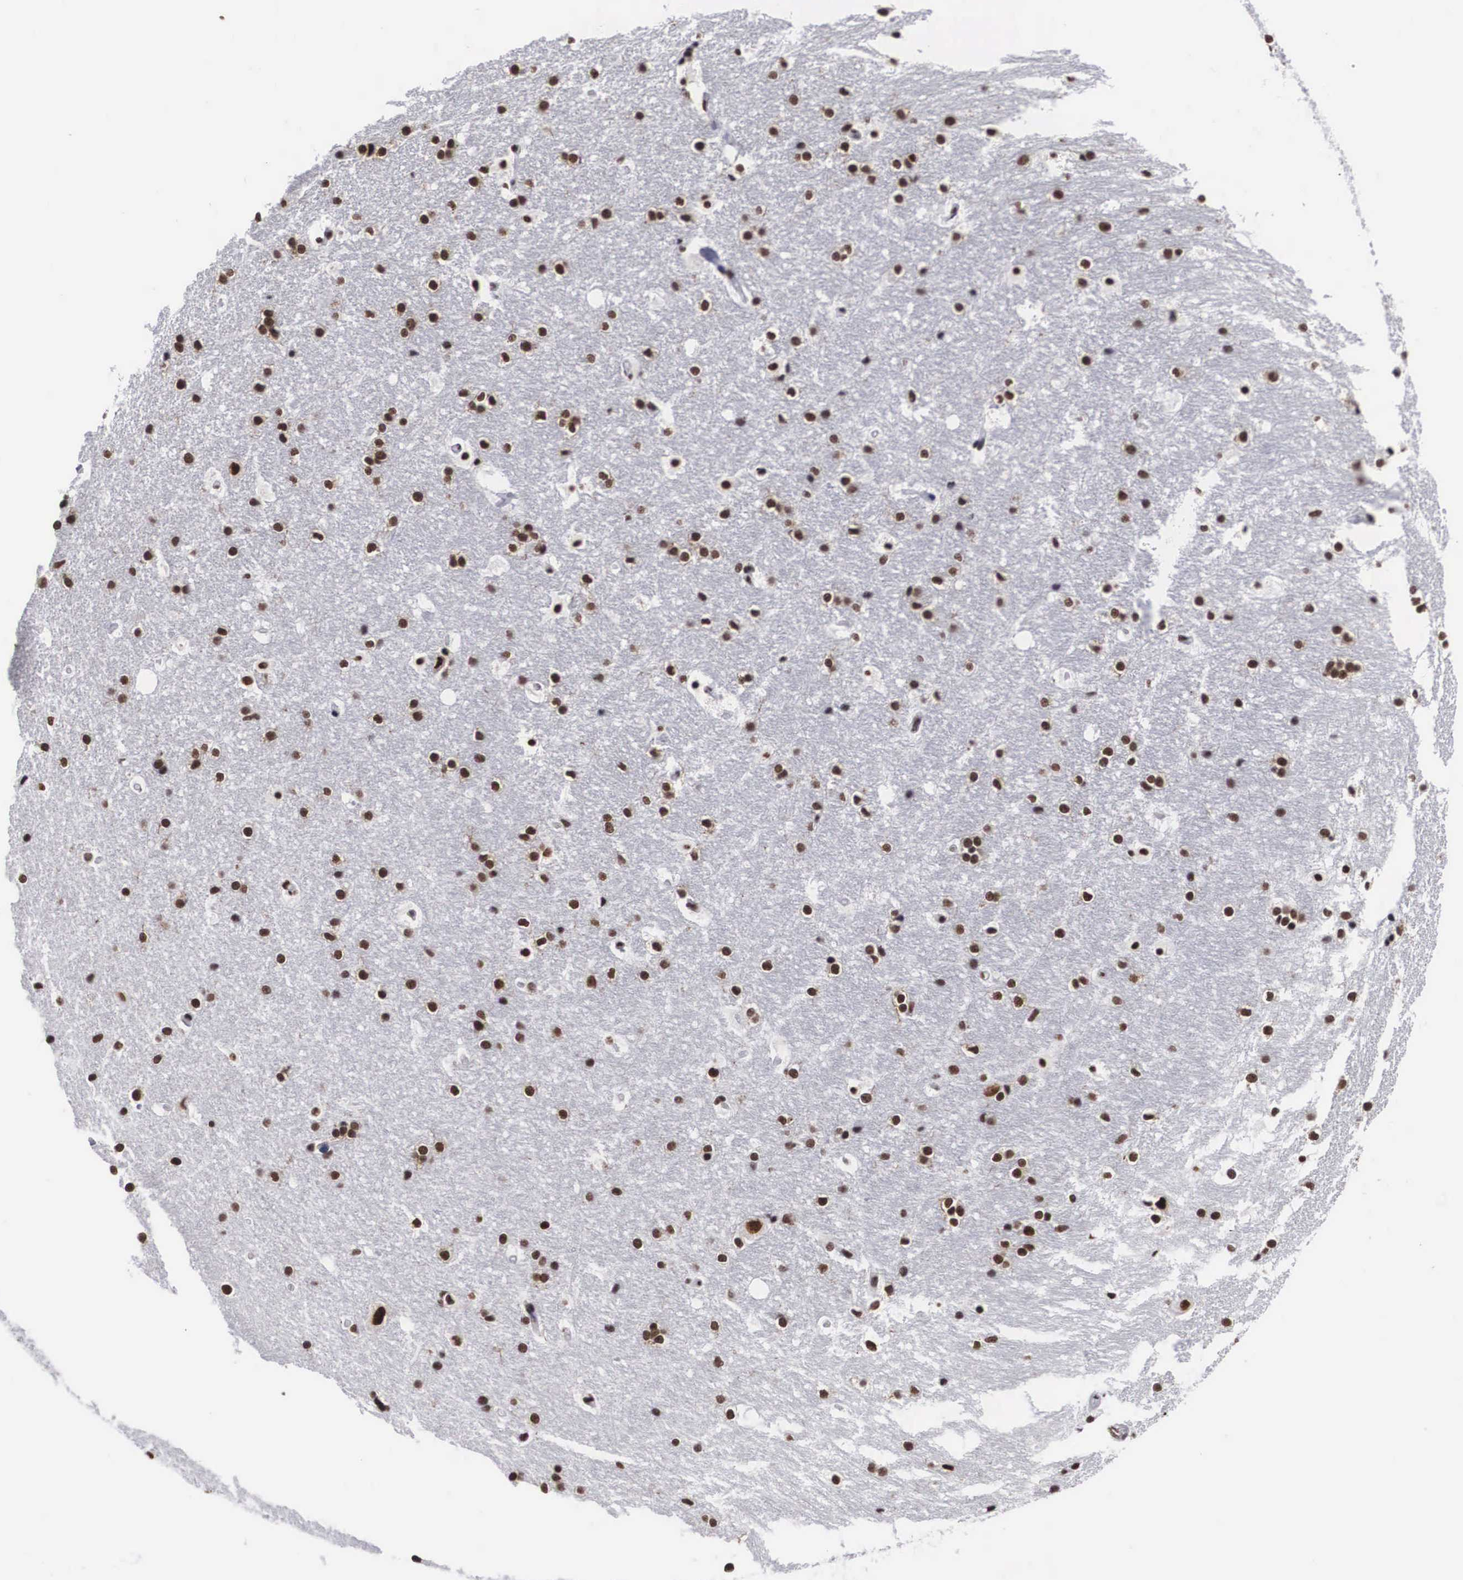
{"staining": {"intensity": "strong", "quantity": ">75%", "location": "nuclear"}, "tissue": "hippocampus", "cell_type": "Glial cells", "image_type": "normal", "snomed": [{"axis": "morphology", "description": "Normal tissue, NOS"}, {"axis": "topography", "description": "Hippocampus"}], "caption": "Glial cells display high levels of strong nuclear staining in about >75% of cells in benign hippocampus.", "gene": "ACIN1", "patient": {"sex": "female", "age": 19}}